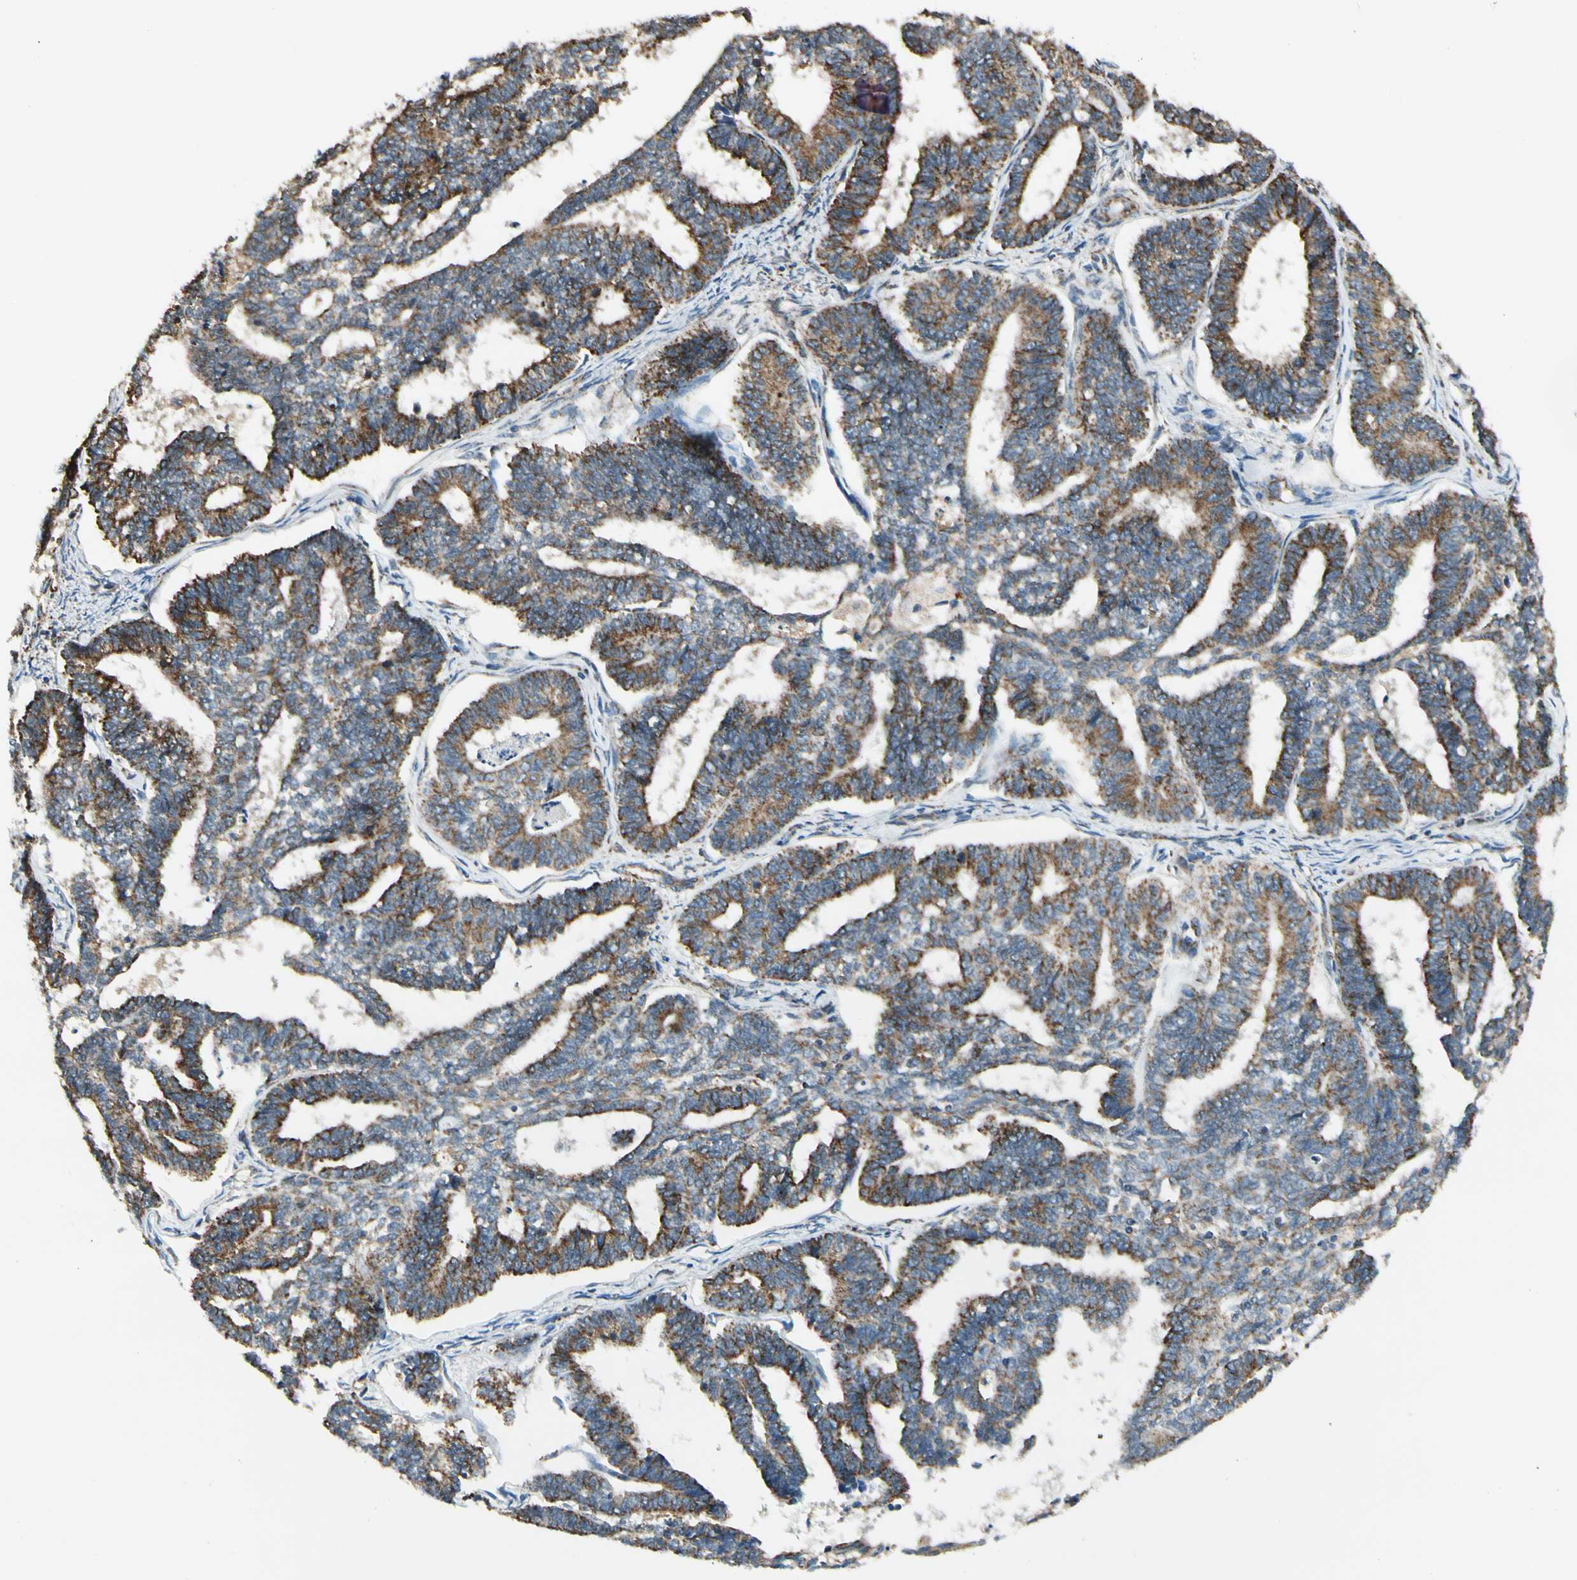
{"staining": {"intensity": "moderate", "quantity": ">75%", "location": "cytoplasmic/membranous"}, "tissue": "endometrial cancer", "cell_type": "Tumor cells", "image_type": "cancer", "snomed": [{"axis": "morphology", "description": "Adenocarcinoma, NOS"}, {"axis": "topography", "description": "Endometrium"}], "caption": "This image reveals IHC staining of endometrial cancer (adenocarcinoma), with medium moderate cytoplasmic/membranous expression in approximately >75% of tumor cells.", "gene": "EPHB3", "patient": {"sex": "female", "age": 70}}